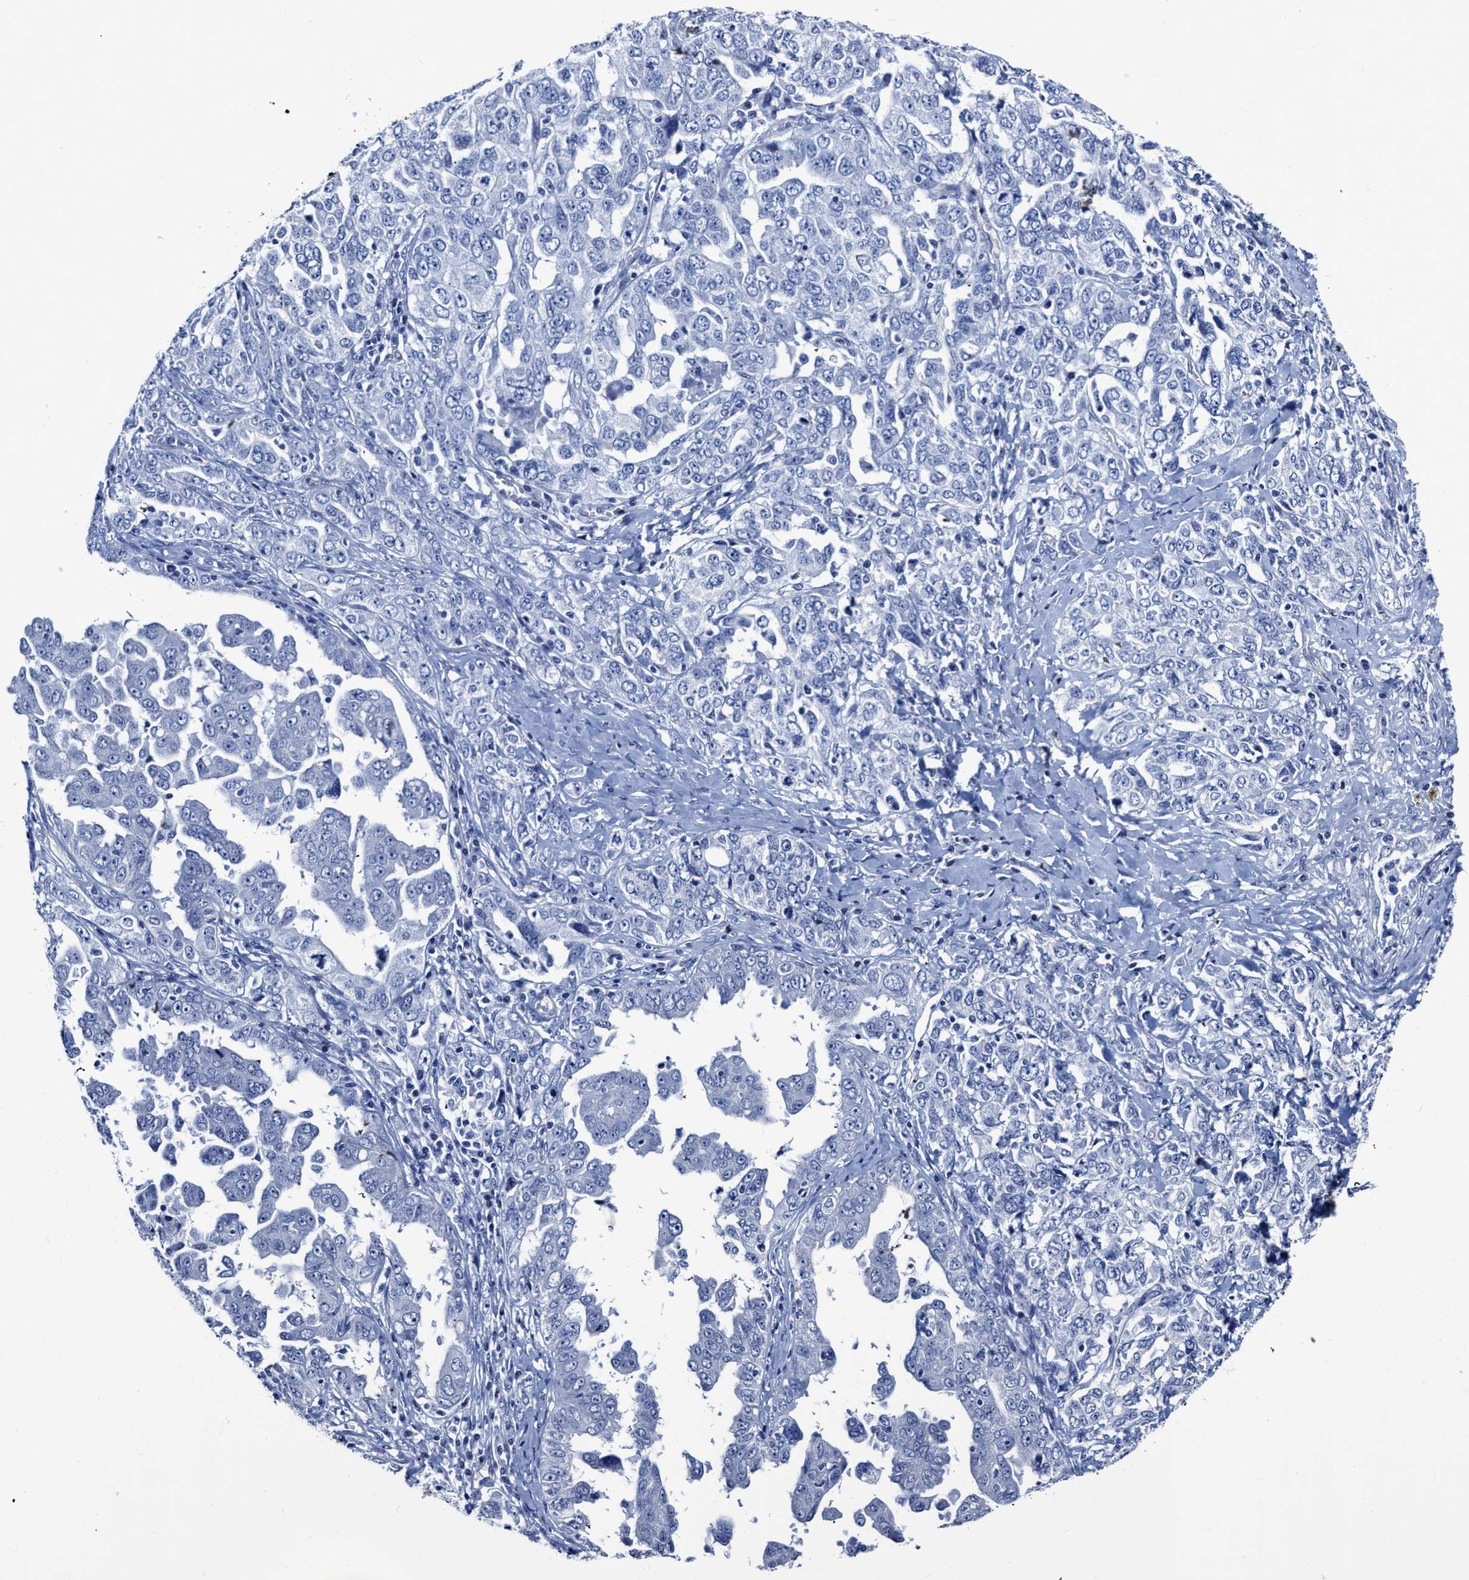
{"staining": {"intensity": "negative", "quantity": "none", "location": "none"}, "tissue": "ovarian cancer", "cell_type": "Tumor cells", "image_type": "cancer", "snomed": [{"axis": "morphology", "description": "Carcinoma, endometroid"}, {"axis": "topography", "description": "Ovary"}], "caption": "This is a histopathology image of IHC staining of ovarian cancer, which shows no staining in tumor cells.", "gene": "KCNMB3", "patient": {"sex": "female", "age": 62}}